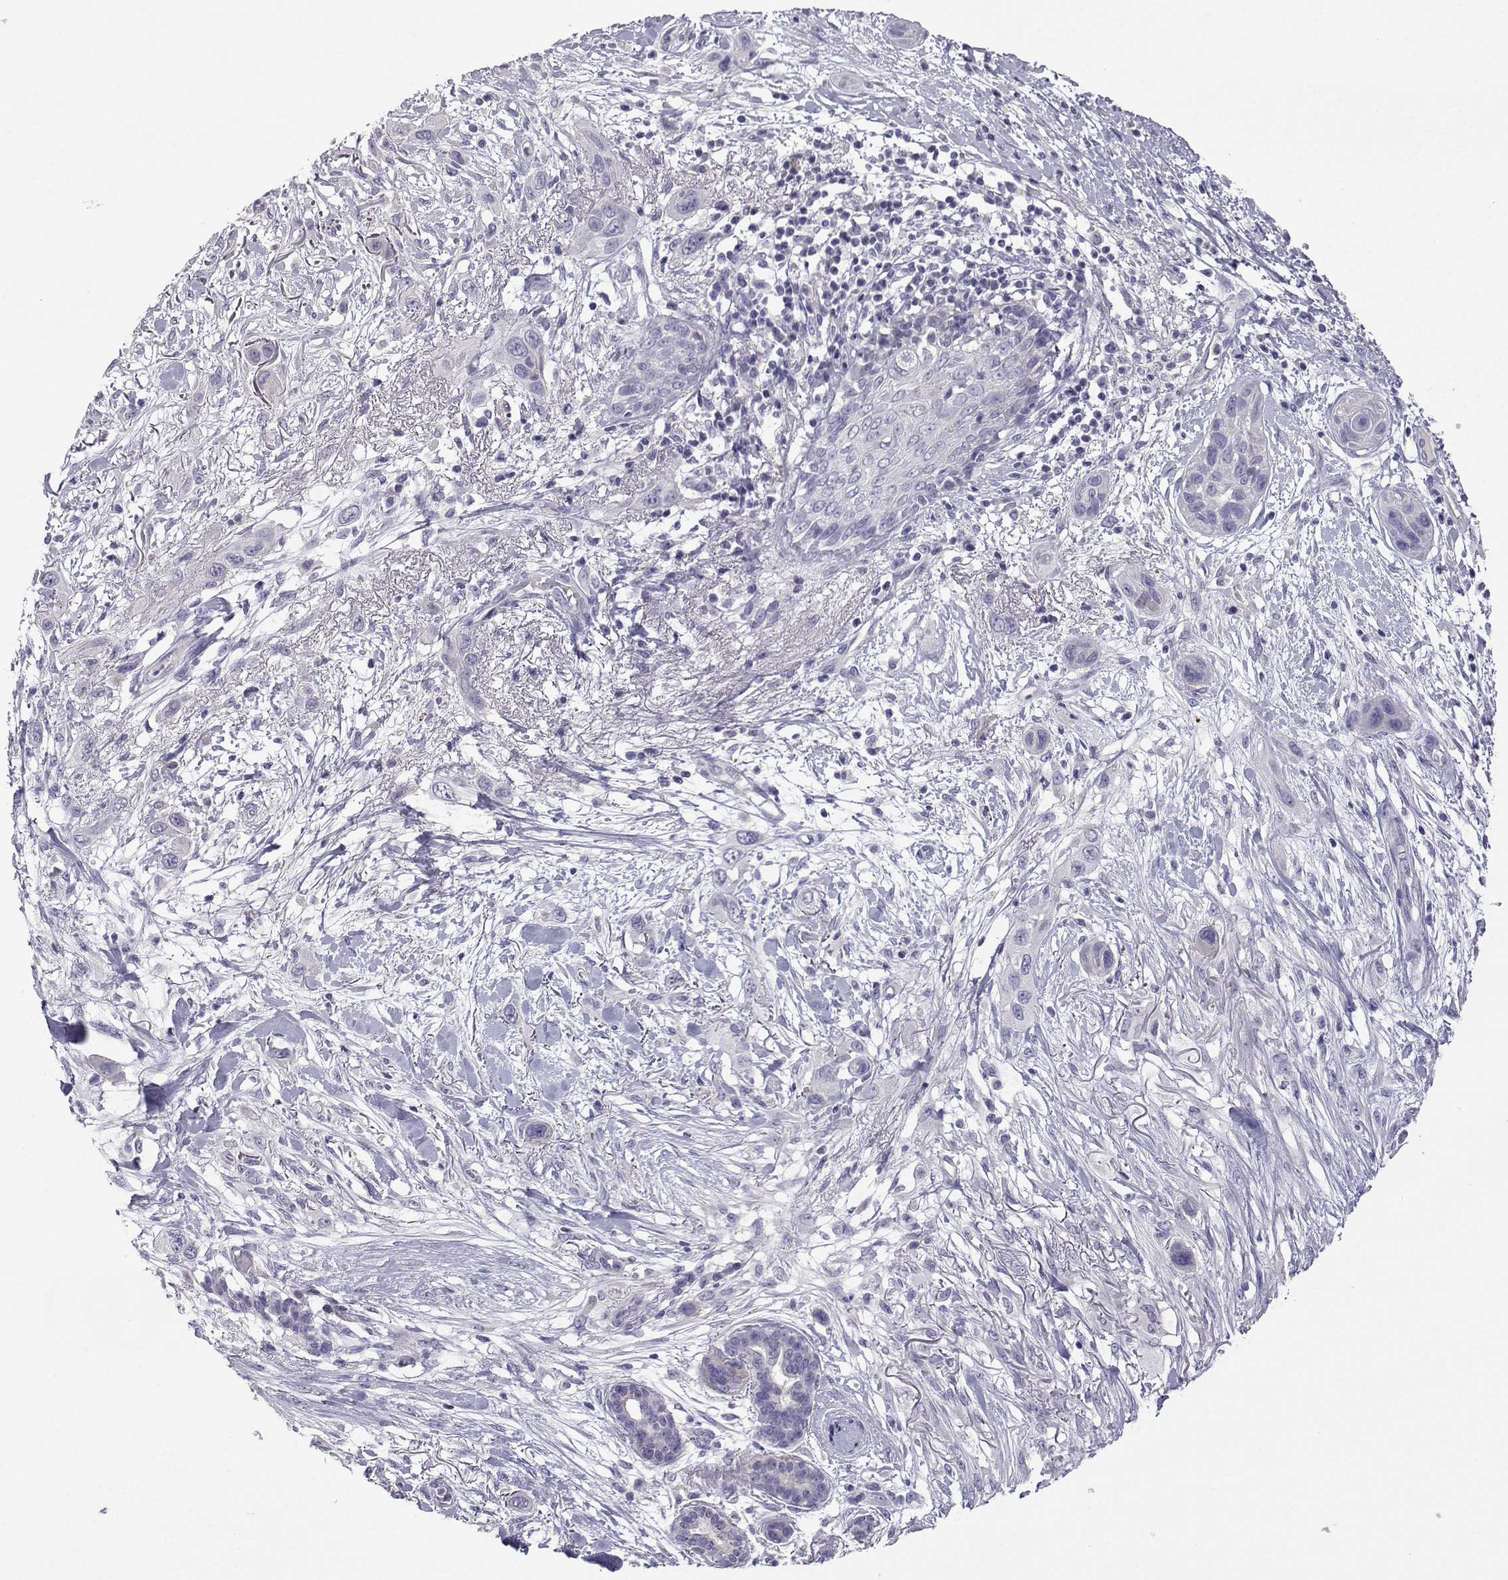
{"staining": {"intensity": "negative", "quantity": "none", "location": "none"}, "tissue": "skin cancer", "cell_type": "Tumor cells", "image_type": "cancer", "snomed": [{"axis": "morphology", "description": "Squamous cell carcinoma, NOS"}, {"axis": "topography", "description": "Skin"}], "caption": "This is an immunohistochemistry micrograph of human skin cancer. There is no positivity in tumor cells.", "gene": "SPACA7", "patient": {"sex": "male", "age": 79}}